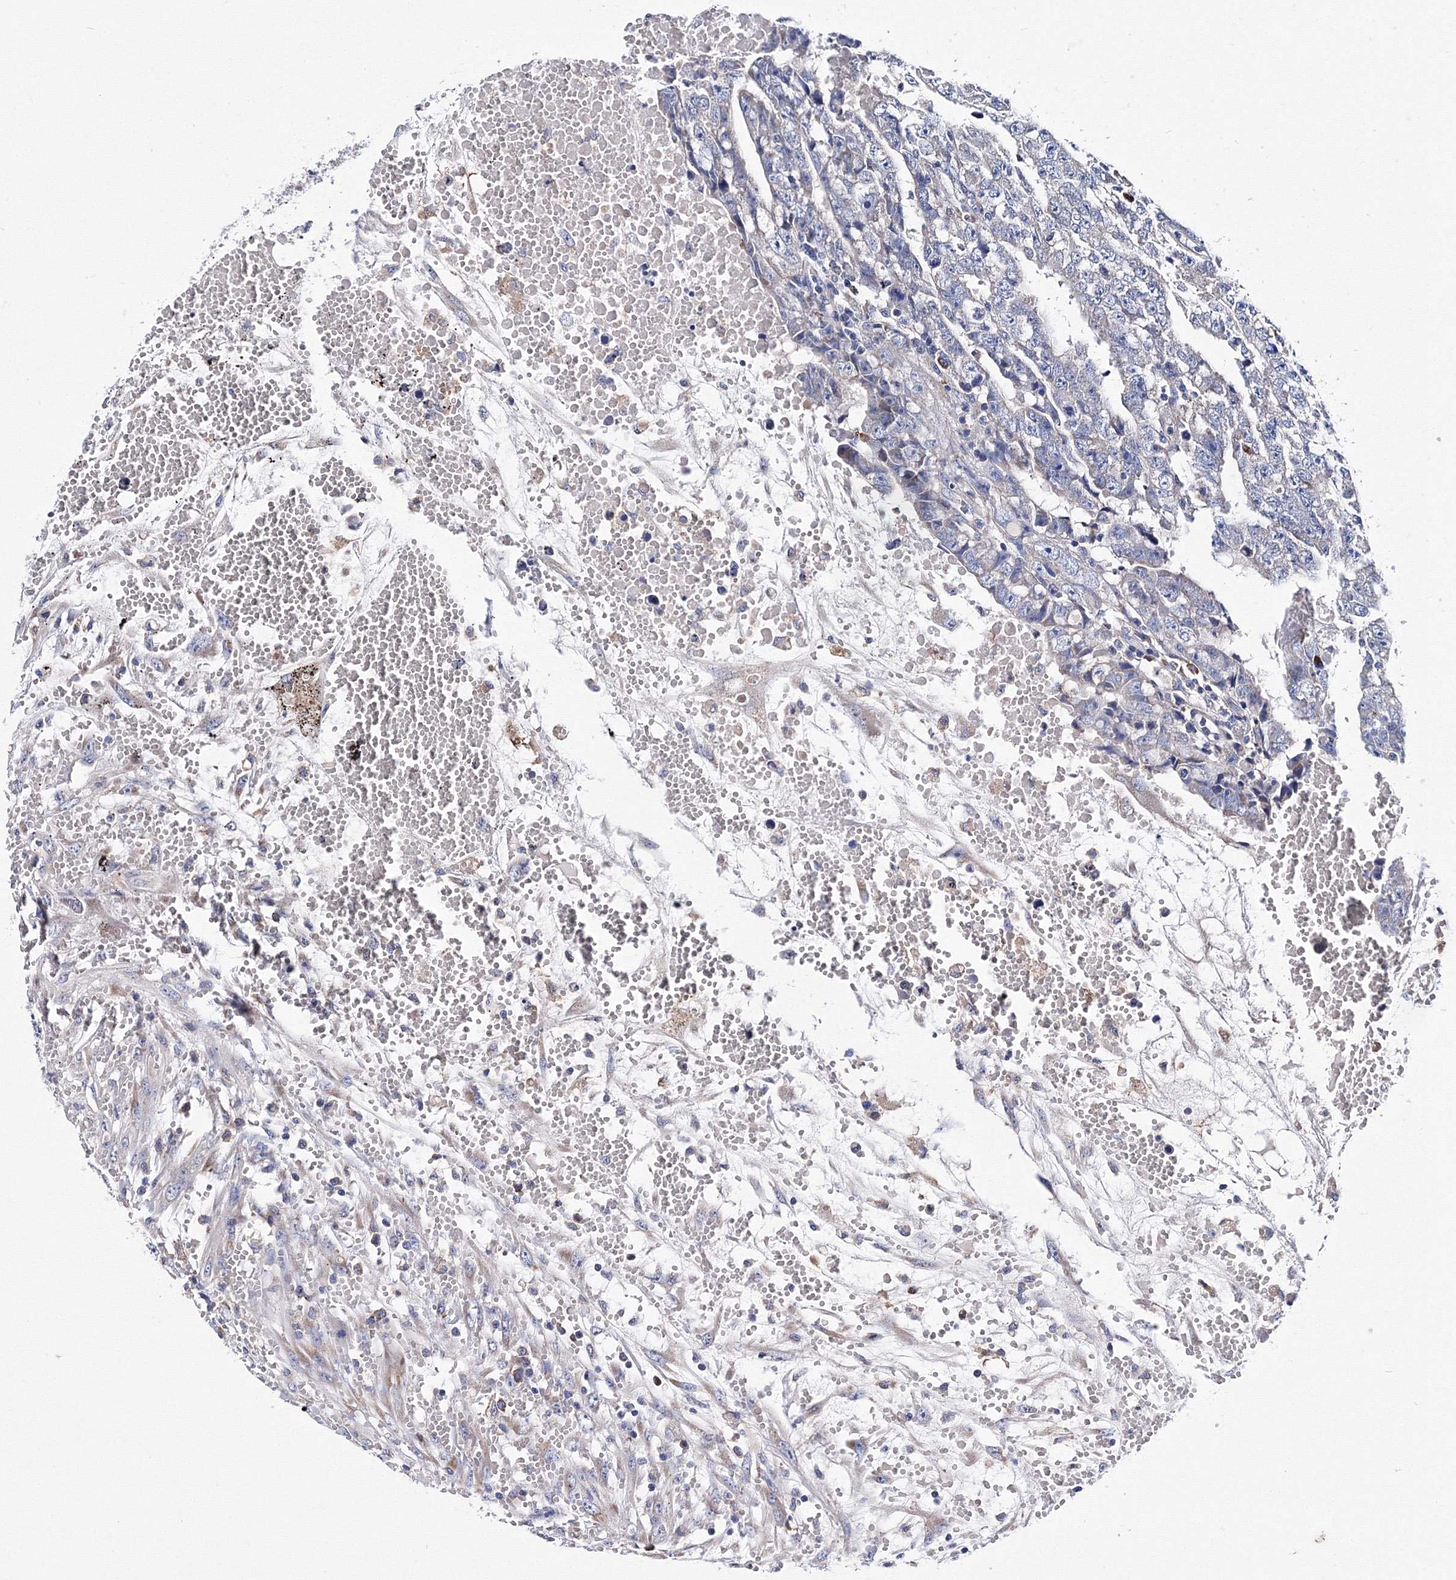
{"staining": {"intensity": "negative", "quantity": "none", "location": "none"}, "tissue": "testis cancer", "cell_type": "Tumor cells", "image_type": "cancer", "snomed": [{"axis": "morphology", "description": "Carcinoma, Embryonal, NOS"}, {"axis": "topography", "description": "Testis"}], "caption": "This is a micrograph of IHC staining of testis cancer, which shows no positivity in tumor cells.", "gene": "TRPM2", "patient": {"sex": "male", "age": 25}}